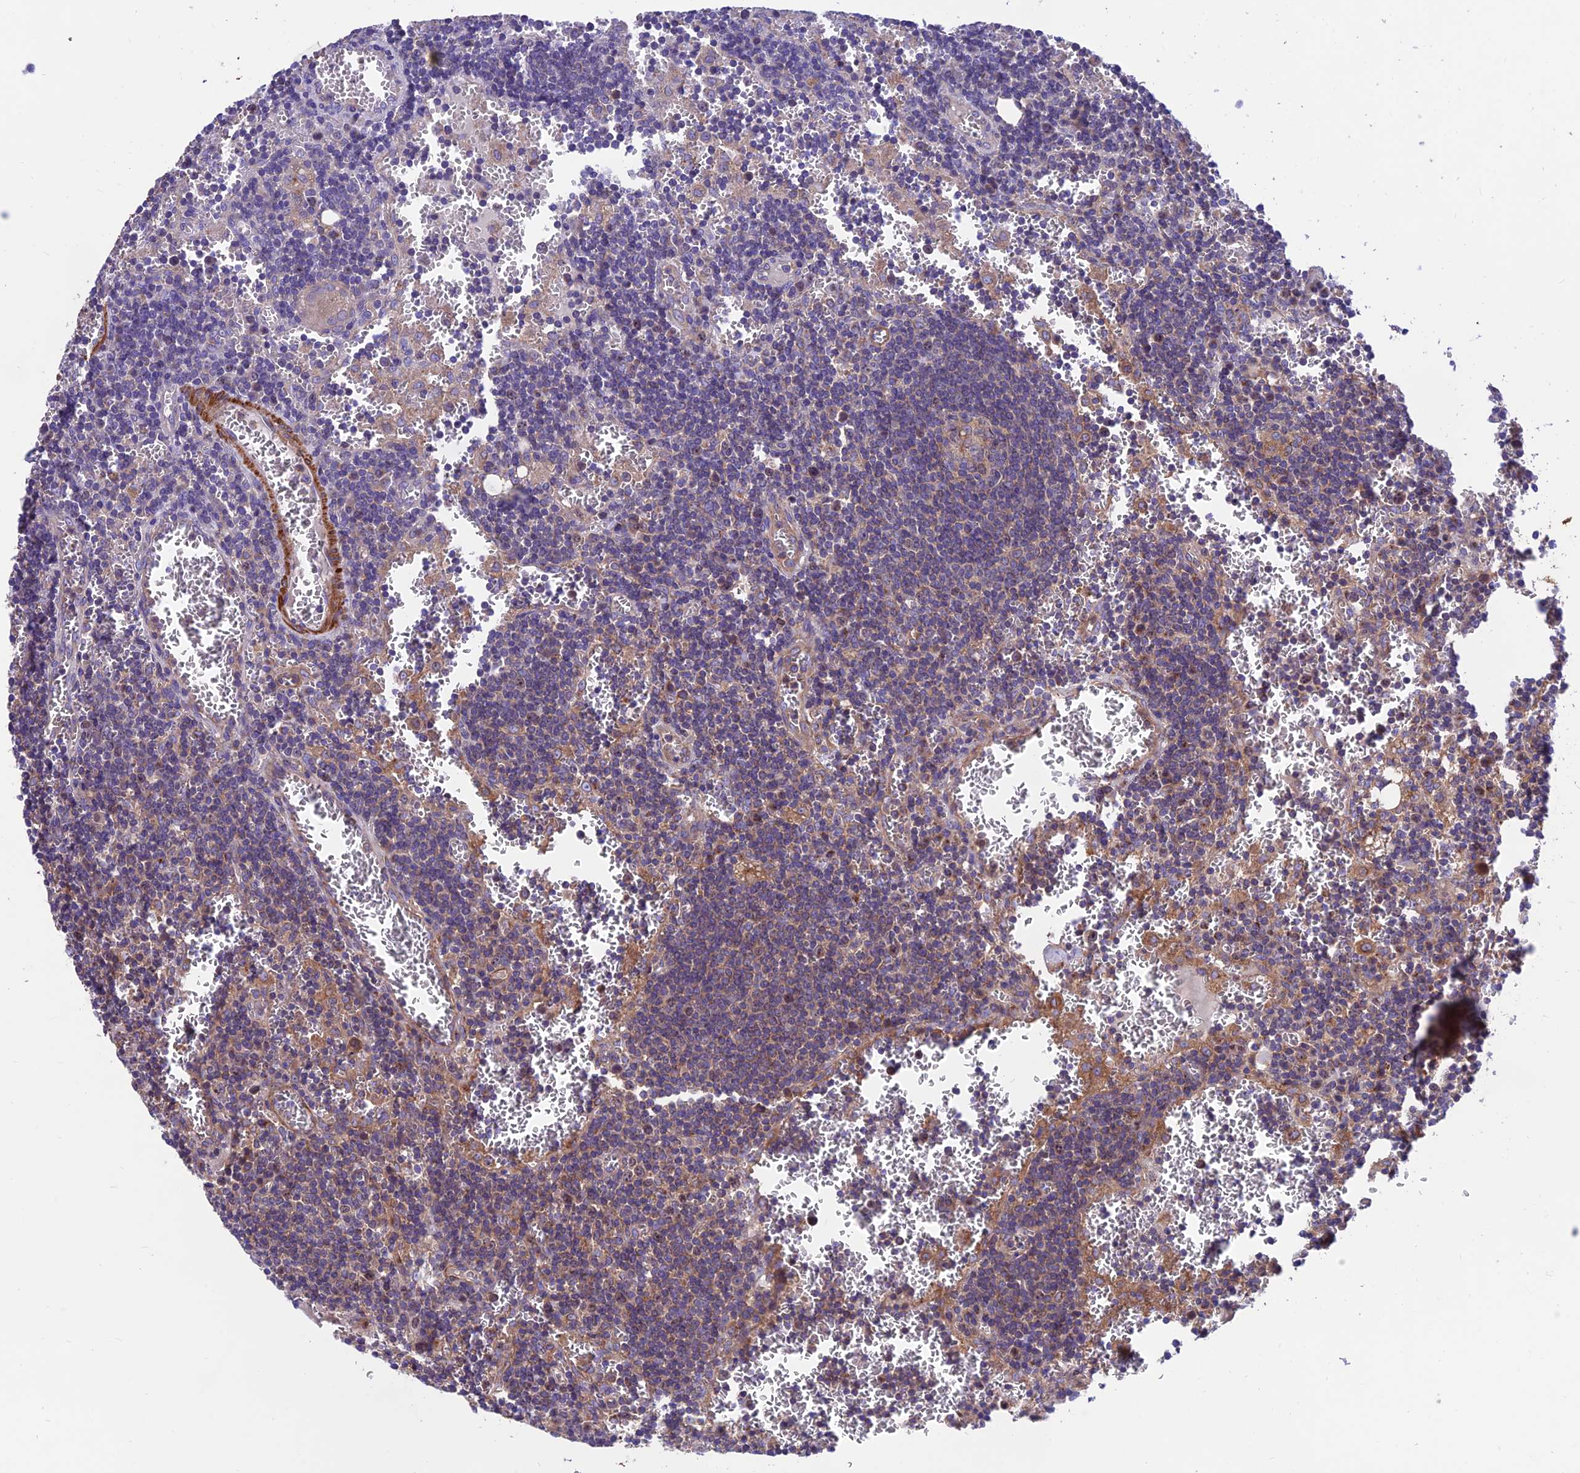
{"staining": {"intensity": "weak", "quantity": "<25%", "location": "cytoplasmic/membranous"}, "tissue": "lymph node", "cell_type": "Germinal center cells", "image_type": "normal", "snomed": [{"axis": "morphology", "description": "Normal tissue, NOS"}, {"axis": "topography", "description": "Lymph node"}], "caption": "Germinal center cells show no significant protein positivity in normal lymph node. (DAB (3,3'-diaminobenzidine) immunohistochemistry visualized using brightfield microscopy, high magnification).", "gene": "VPS16", "patient": {"sex": "female", "age": 73}}